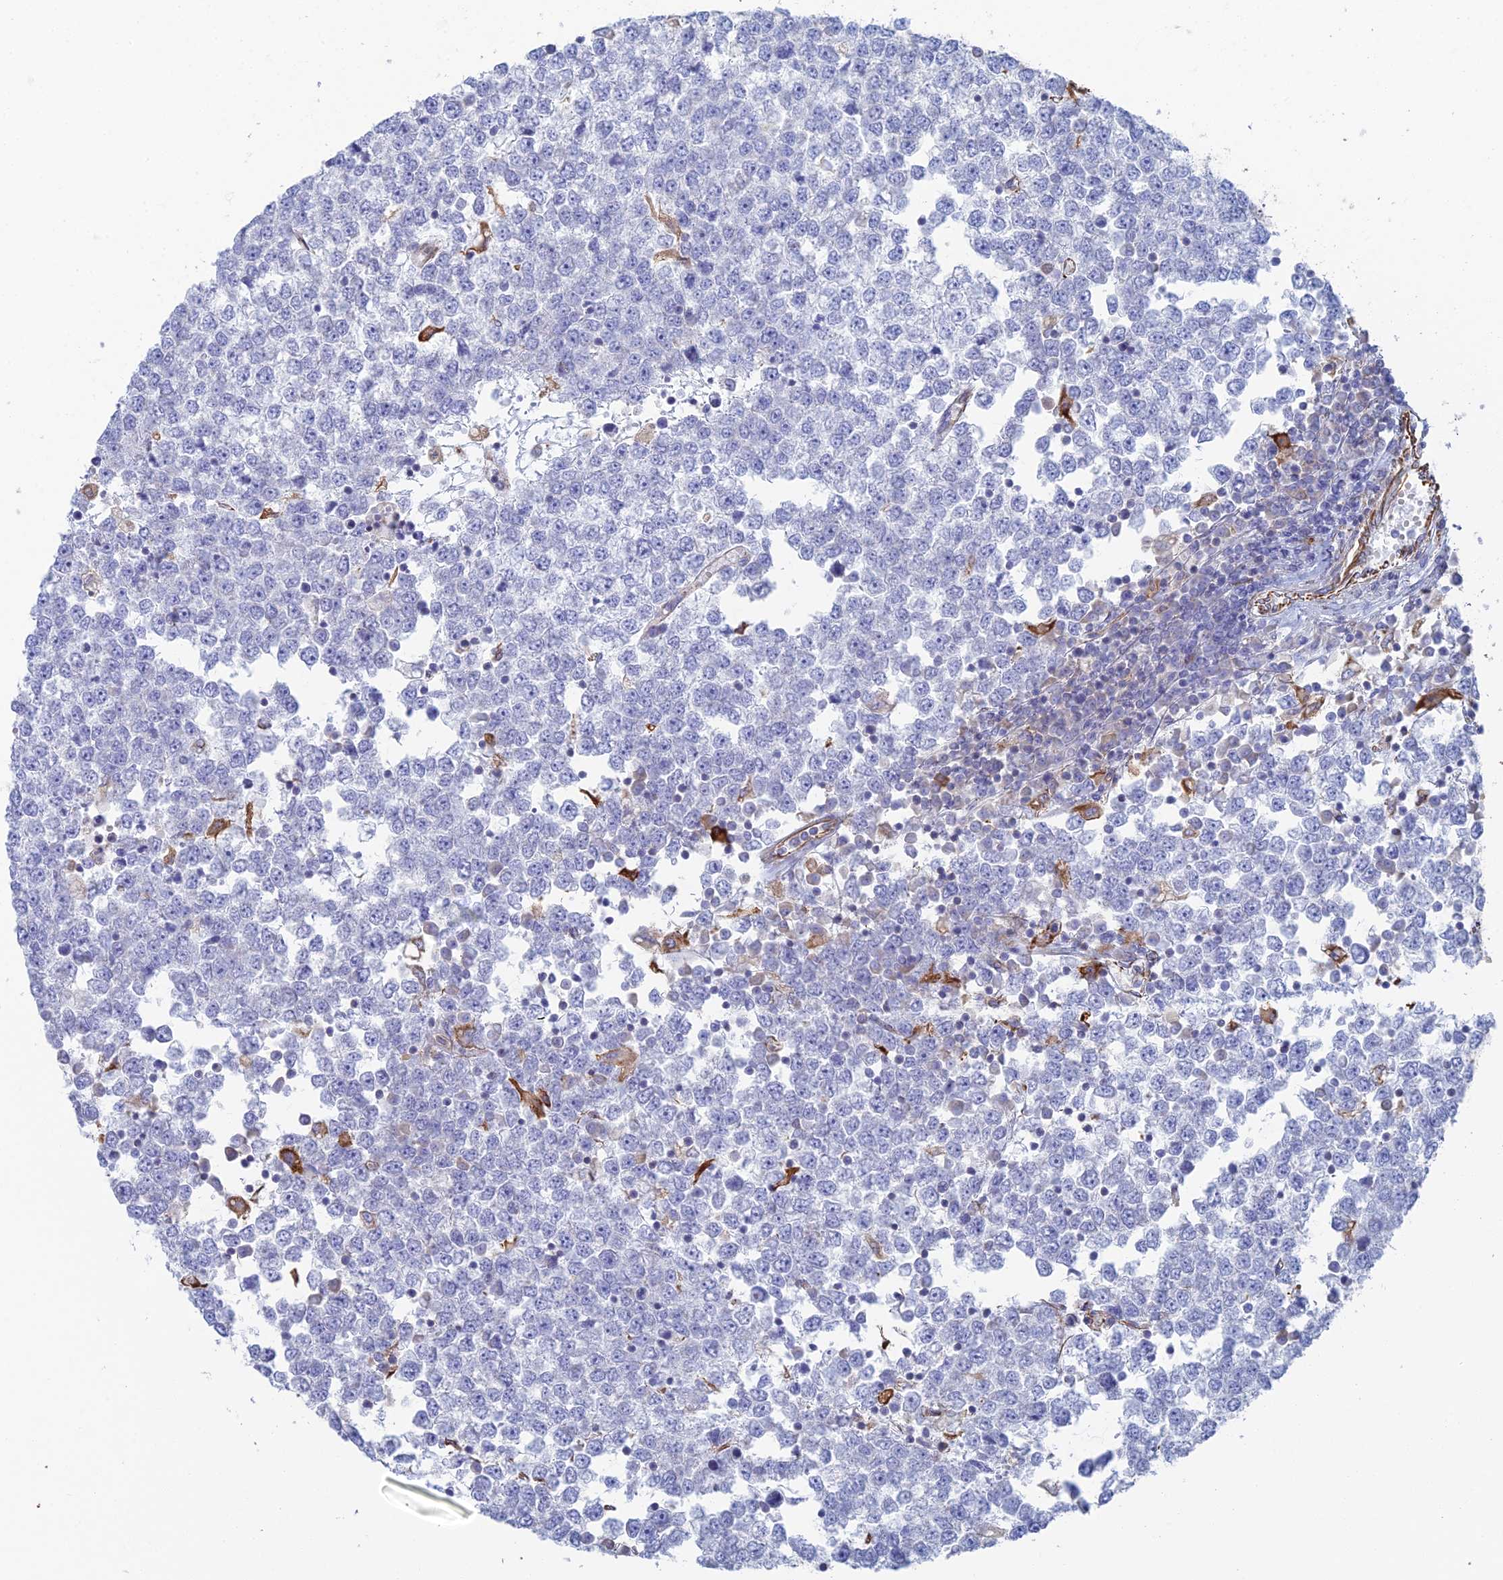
{"staining": {"intensity": "negative", "quantity": "none", "location": "none"}, "tissue": "testis cancer", "cell_type": "Tumor cells", "image_type": "cancer", "snomed": [{"axis": "morphology", "description": "Seminoma, NOS"}, {"axis": "topography", "description": "Testis"}], "caption": "DAB immunohistochemical staining of human testis cancer exhibits no significant positivity in tumor cells.", "gene": "CLVS2", "patient": {"sex": "male", "age": 65}}